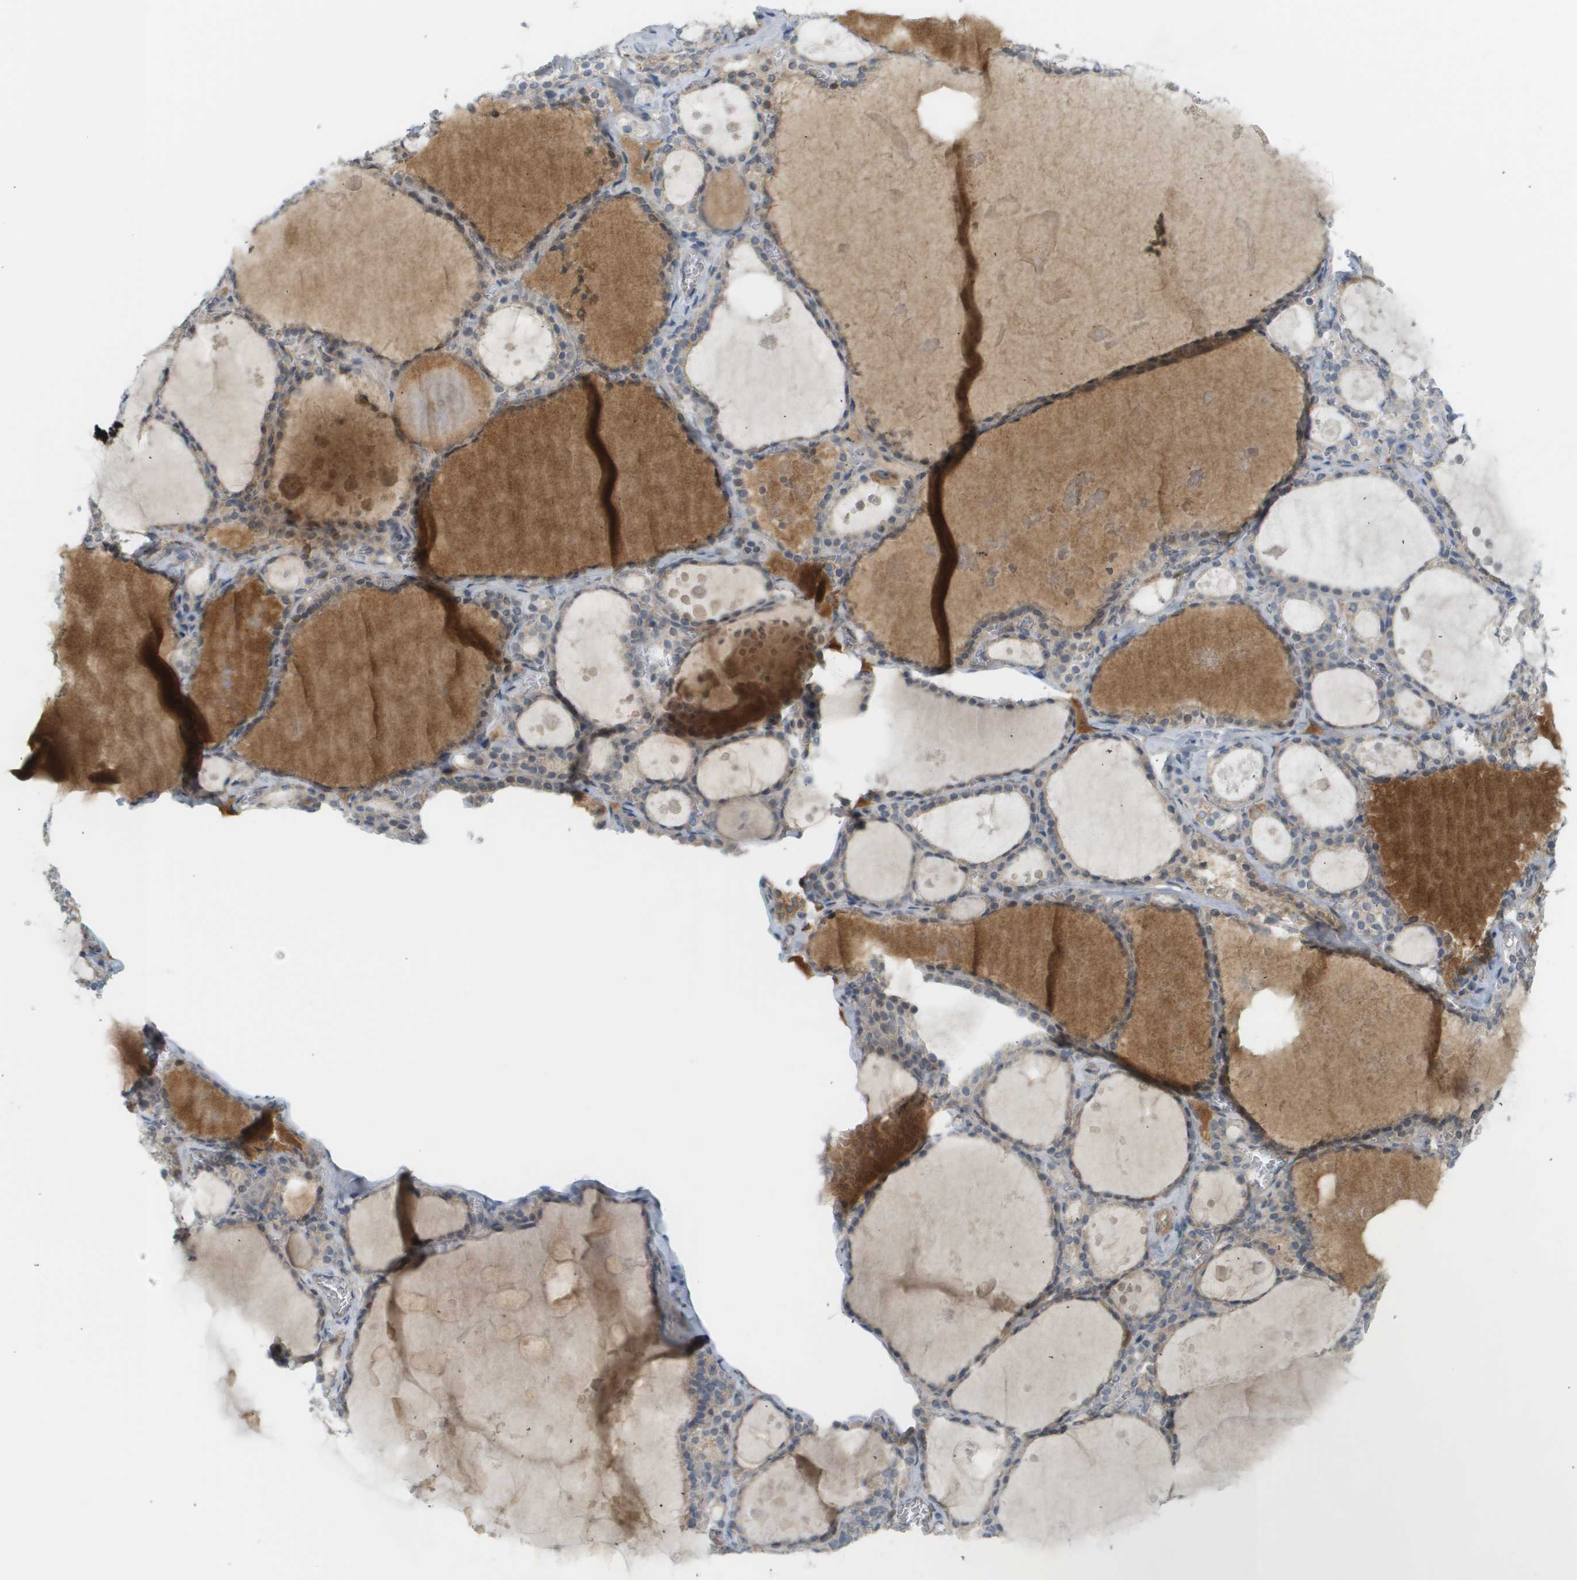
{"staining": {"intensity": "weak", "quantity": "<25%", "location": "cytoplasmic/membranous"}, "tissue": "thyroid gland", "cell_type": "Glandular cells", "image_type": "normal", "snomed": [{"axis": "morphology", "description": "Normal tissue, NOS"}, {"axis": "topography", "description": "Thyroid gland"}], "caption": "Immunohistochemical staining of unremarkable human thyroid gland displays no significant positivity in glandular cells. Brightfield microscopy of immunohistochemistry (IHC) stained with DAB (brown) and hematoxylin (blue), captured at high magnification.", "gene": "PROC", "patient": {"sex": "male", "age": 56}}